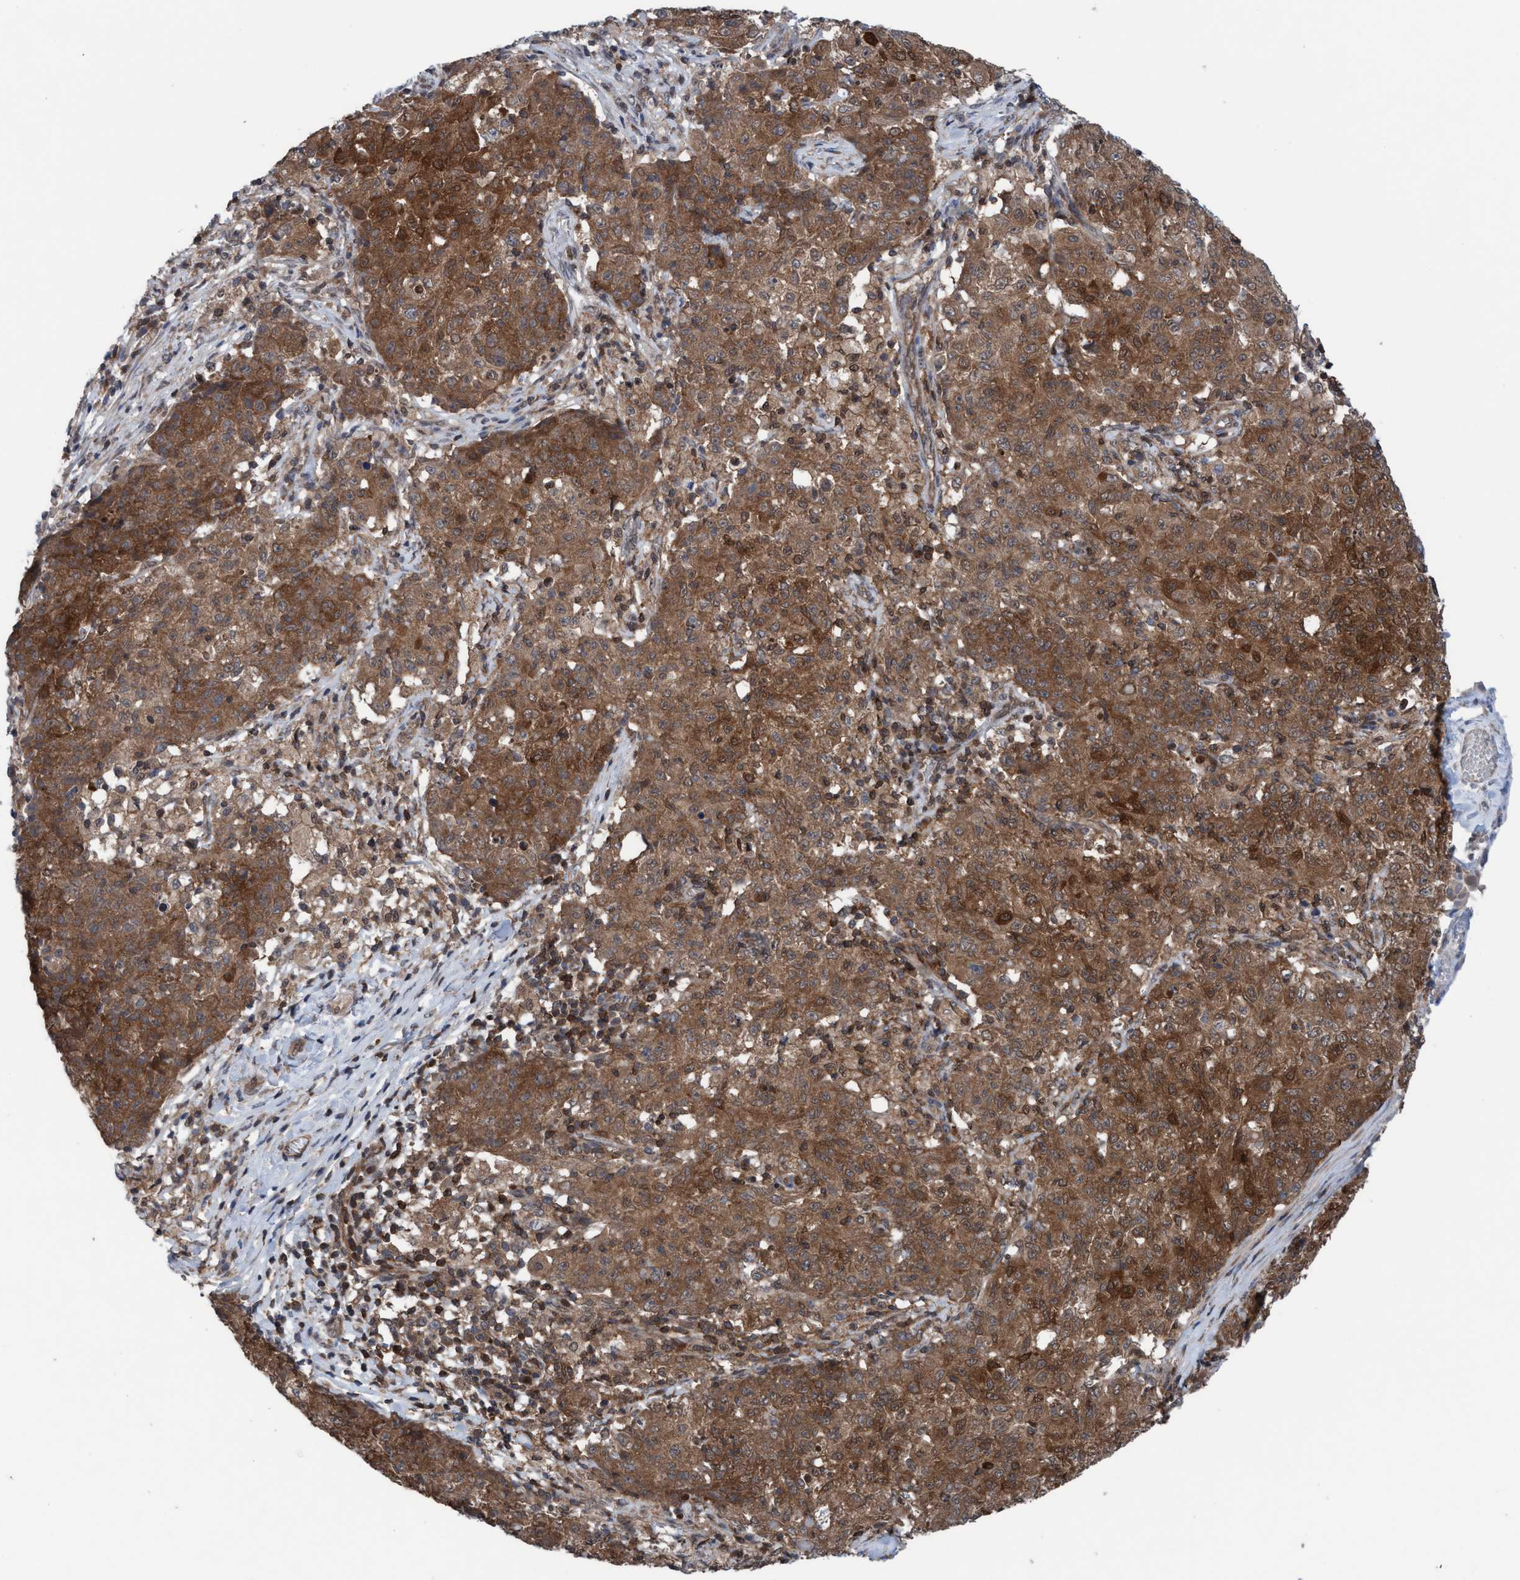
{"staining": {"intensity": "moderate", "quantity": ">75%", "location": "cytoplasmic/membranous"}, "tissue": "ovarian cancer", "cell_type": "Tumor cells", "image_type": "cancer", "snomed": [{"axis": "morphology", "description": "Carcinoma, endometroid"}, {"axis": "topography", "description": "Ovary"}], "caption": "Immunohistochemical staining of human endometroid carcinoma (ovarian) displays medium levels of moderate cytoplasmic/membranous protein staining in approximately >75% of tumor cells.", "gene": "GLOD4", "patient": {"sex": "female", "age": 42}}